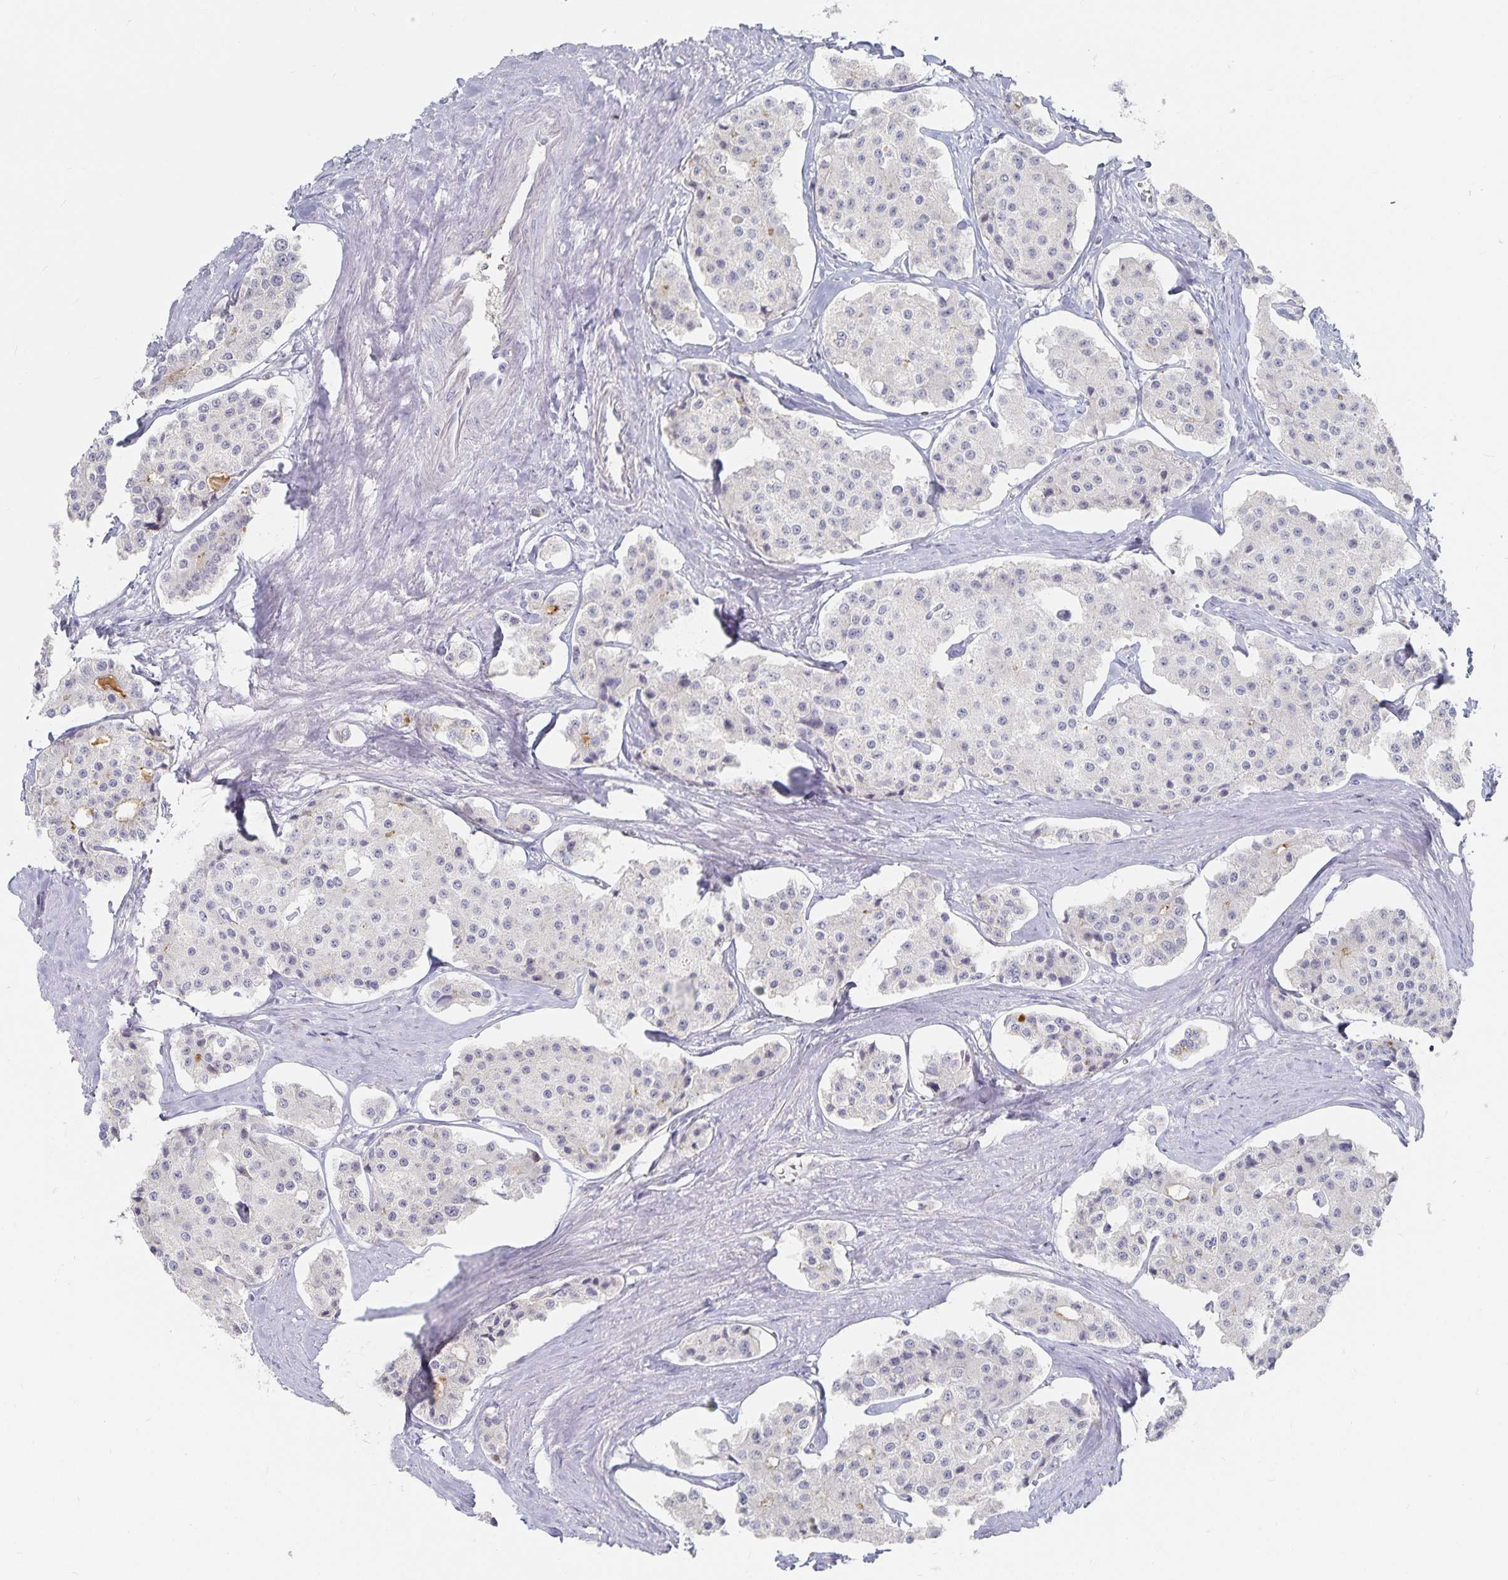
{"staining": {"intensity": "negative", "quantity": "none", "location": "none"}, "tissue": "carcinoid", "cell_type": "Tumor cells", "image_type": "cancer", "snomed": [{"axis": "morphology", "description": "Carcinoid, malignant, NOS"}, {"axis": "topography", "description": "Small intestine"}], "caption": "Tumor cells show no significant expression in malignant carcinoid.", "gene": "DNAH9", "patient": {"sex": "female", "age": 65}}